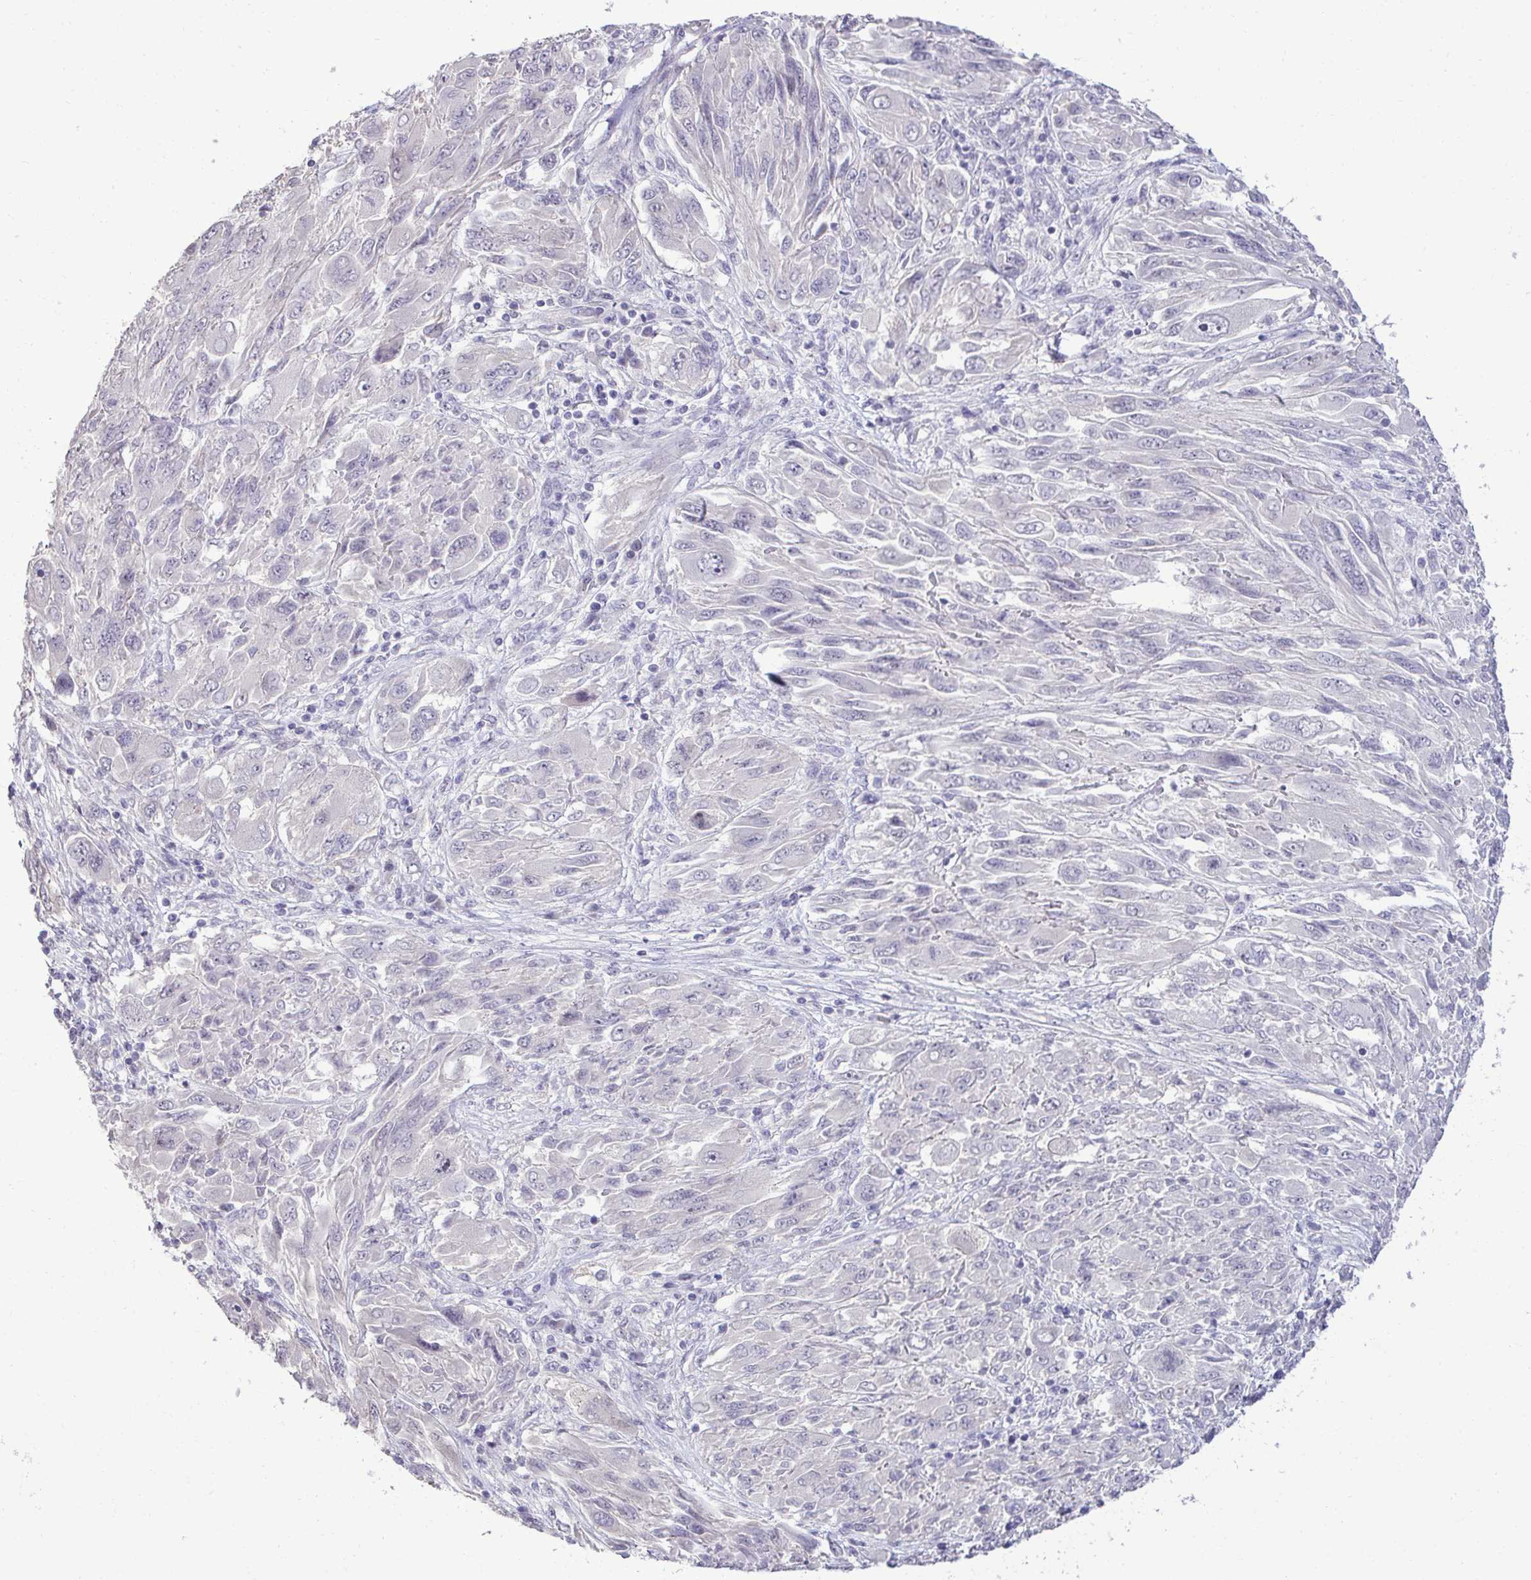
{"staining": {"intensity": "negative", "quantity": "none", "location": "none"}, "tissue": "melanoma", "cell_type": "Tumor cells", "image_type": "cancer", "snomed": [{"axis": "morphology", "description": "Malignant melanoma, NOS"}, {"axis": "topography", "description": "Skin"}], "caption": "IHC micrograph of neoplastic tissue: melanoma stained with DAB shows no significant protein staining in tumor cells.", "gene": "SLC30A3", "patient": {"sex": "female", "age": 91}}